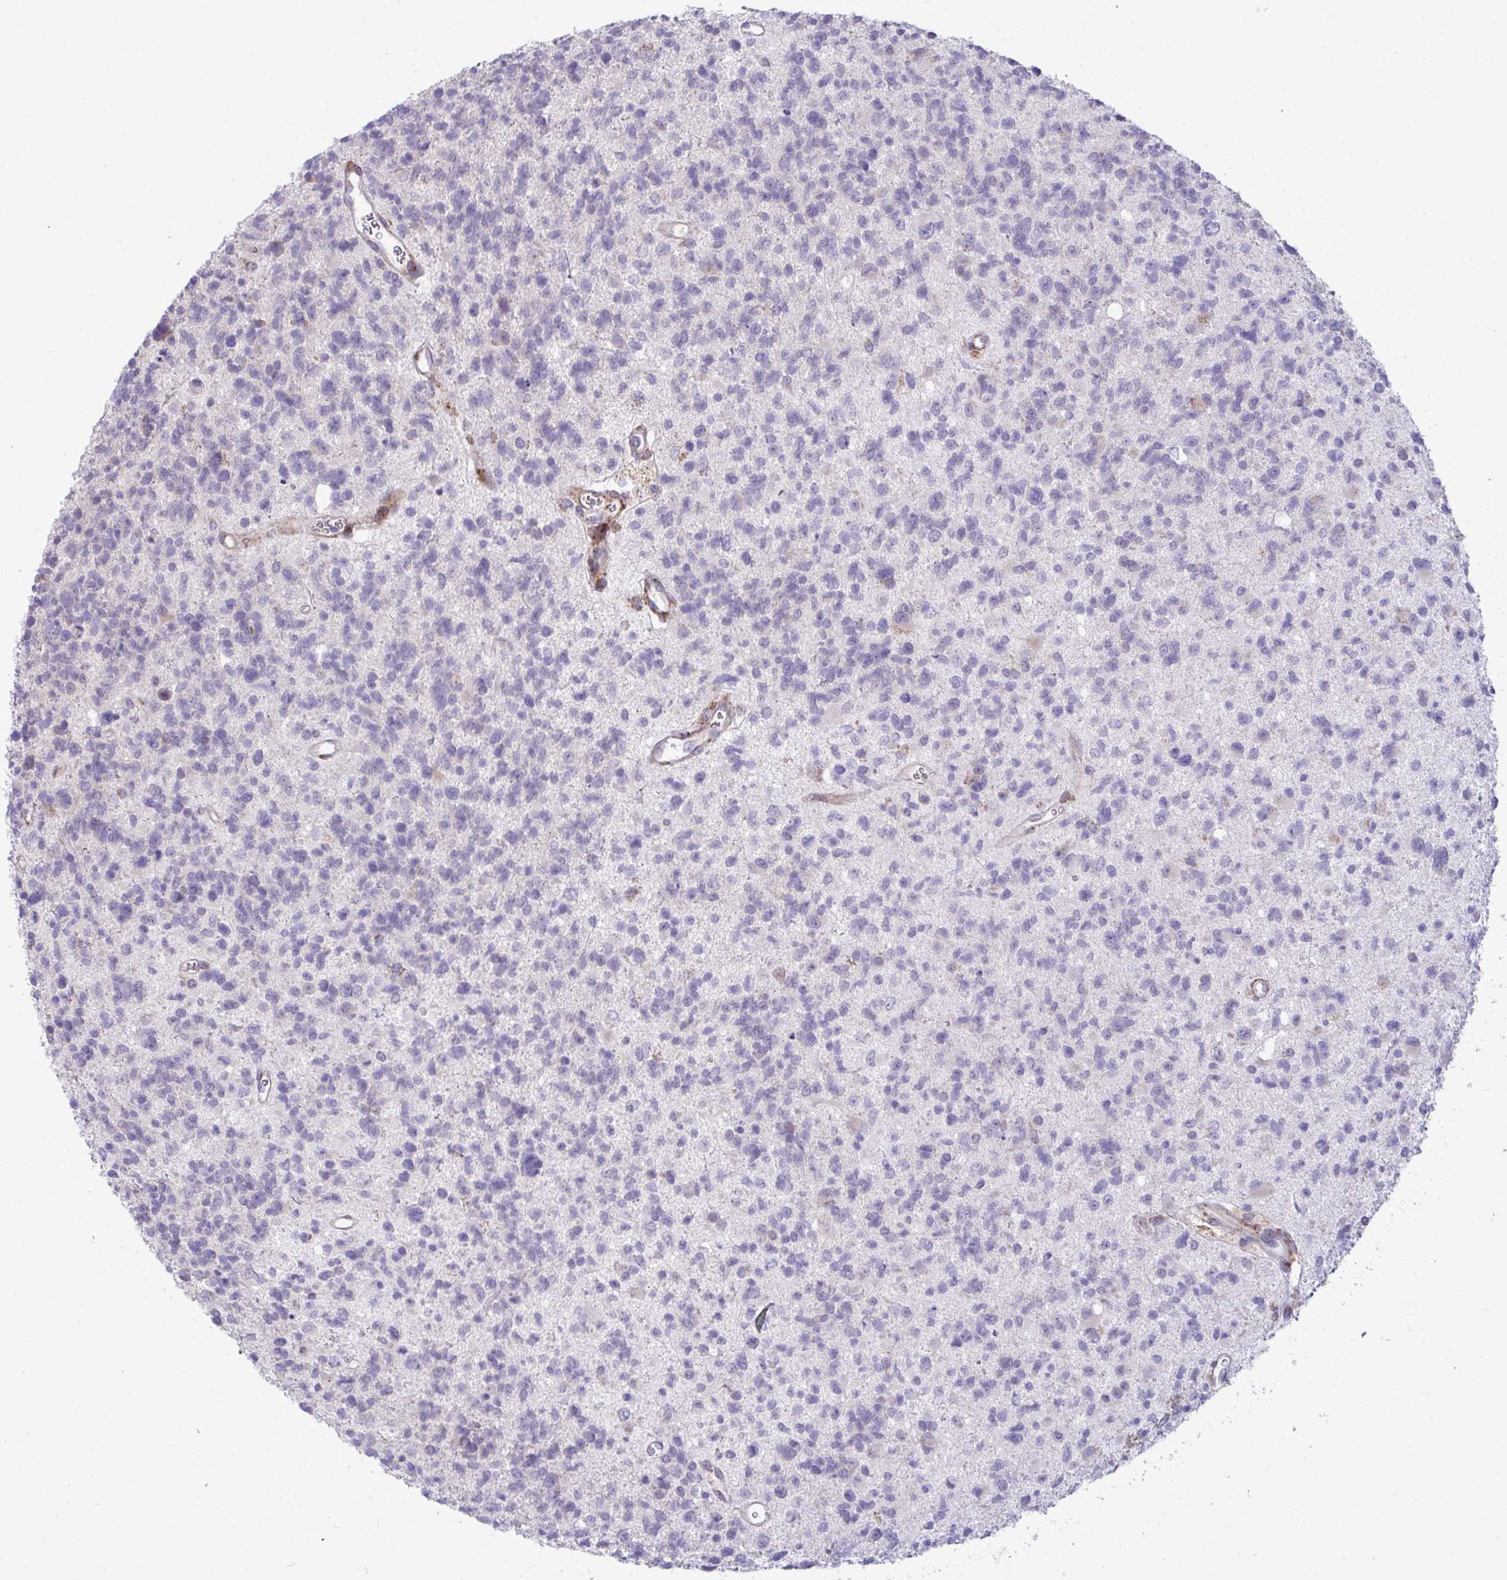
{"staining": {"intensity": "negative", "quantity": "none", "location": "none"}, "tissue": "glioma", "cell_type": "Tumor cells", "image_type": "cancer", "snomed": [{"axis": "morphology", "description": "Glioma, malignant, High grade"}, {"axis": "topography", "description": "Brain"}], "caption": "The histopathology image shows no staining of tumor cells in glioma.", "gene": "LIMS1", "patient": {"sex": "male", "age": 29}}